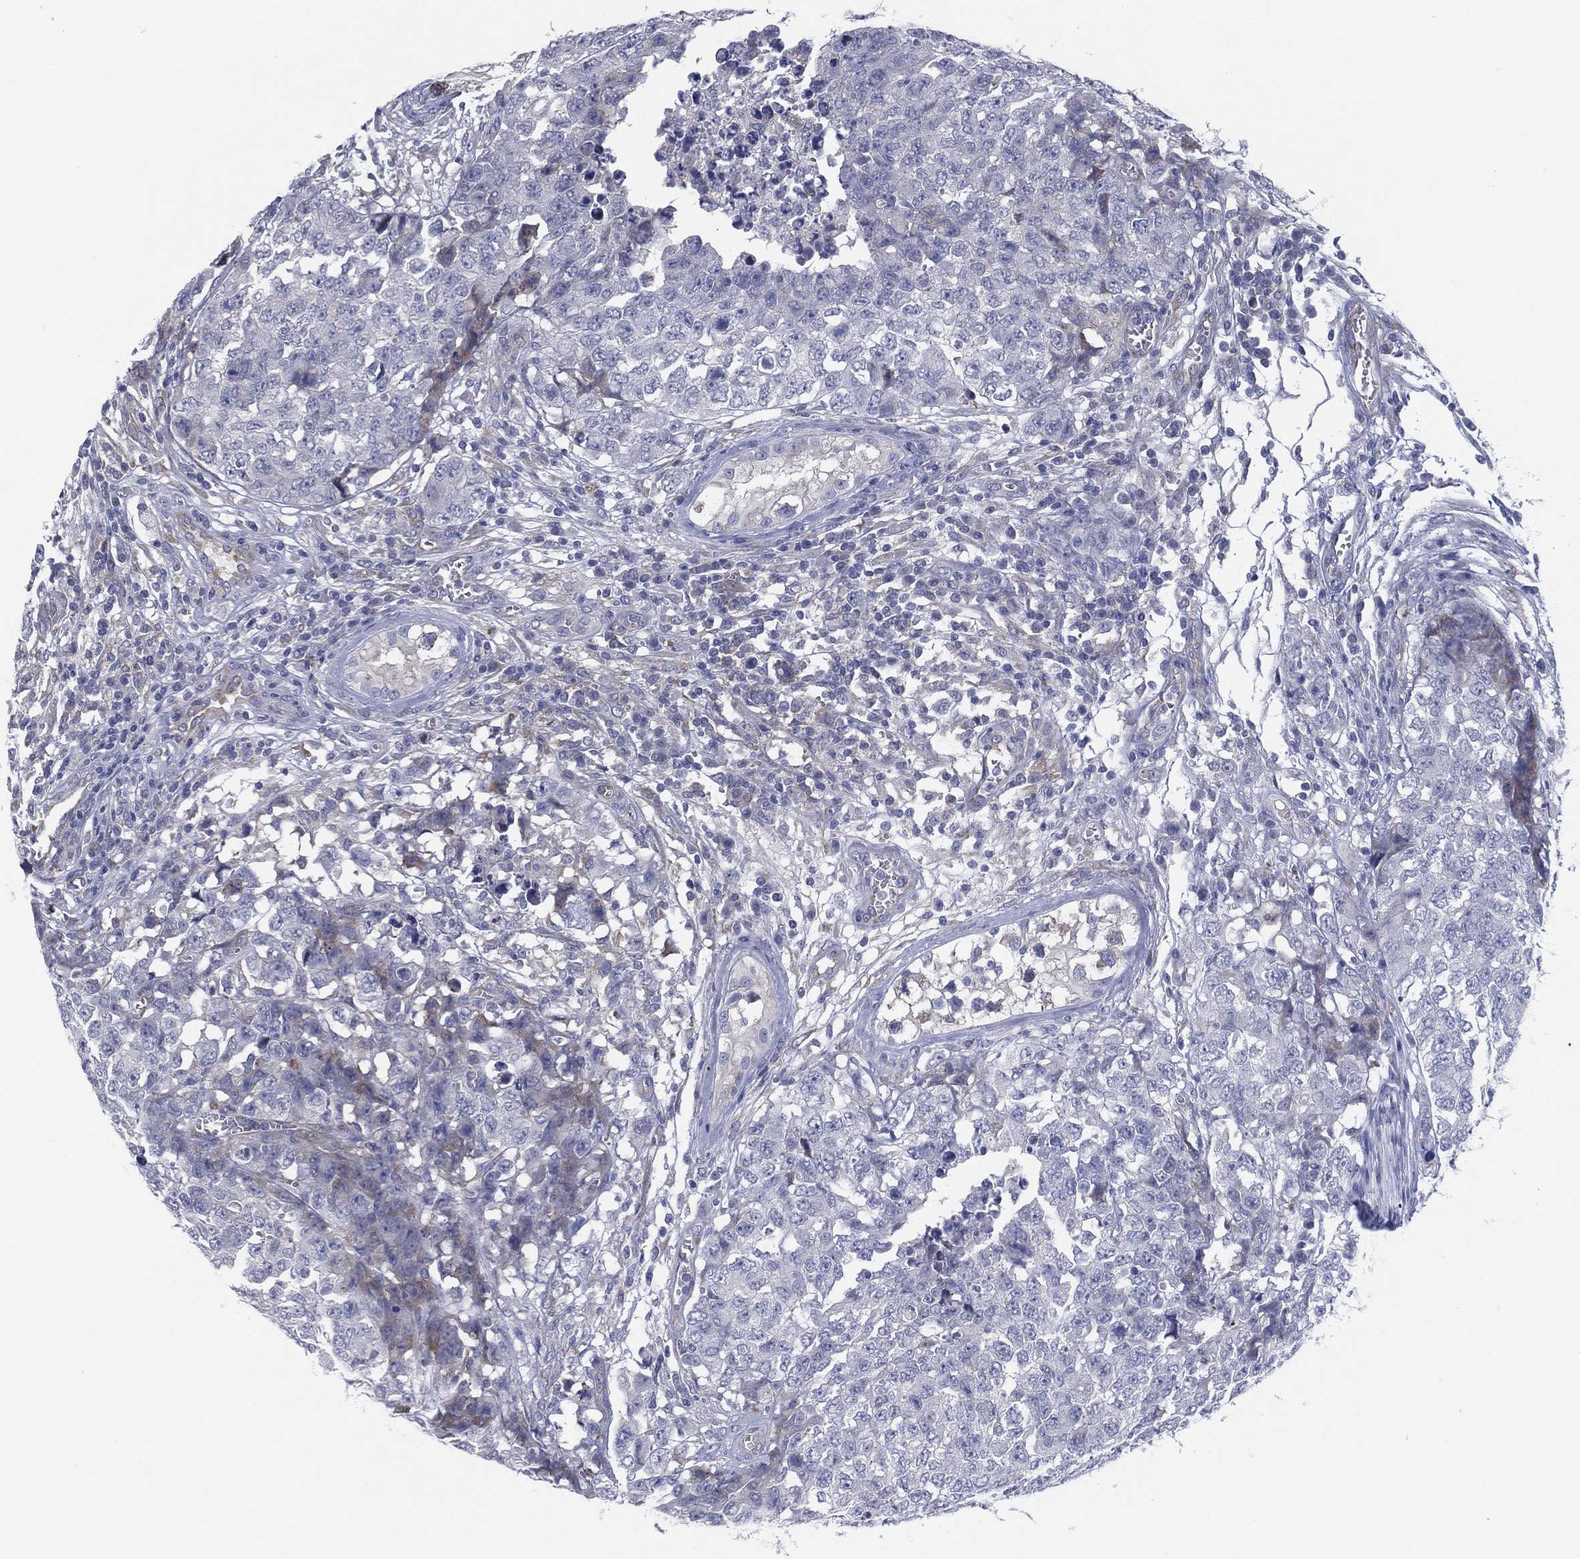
{"staining": {"intensity": "negative", "quantity": "none", "location": "none"}, "tissue": "testis cancer", "cell_type": "Tumor cells", "image_type": "cancer", "snomed": [{"axis": "morphology", "description": "Carcinoma, Embryonal, NOS"}, {"axis": "topography", "description": "Testis"}], "caption": "High magnification brightfield microscopy of testis cancer stained with DAB (3,3'-diaminobenzidine) (brown) and counterstained with hematoxylin (blue): tumor cells show no significant positivity. (DAB (3,3'-diaminobenzidine) IHC, high magnification).", "gene": "HEATR4", "patient": {"sex": "male", "age": 23}}